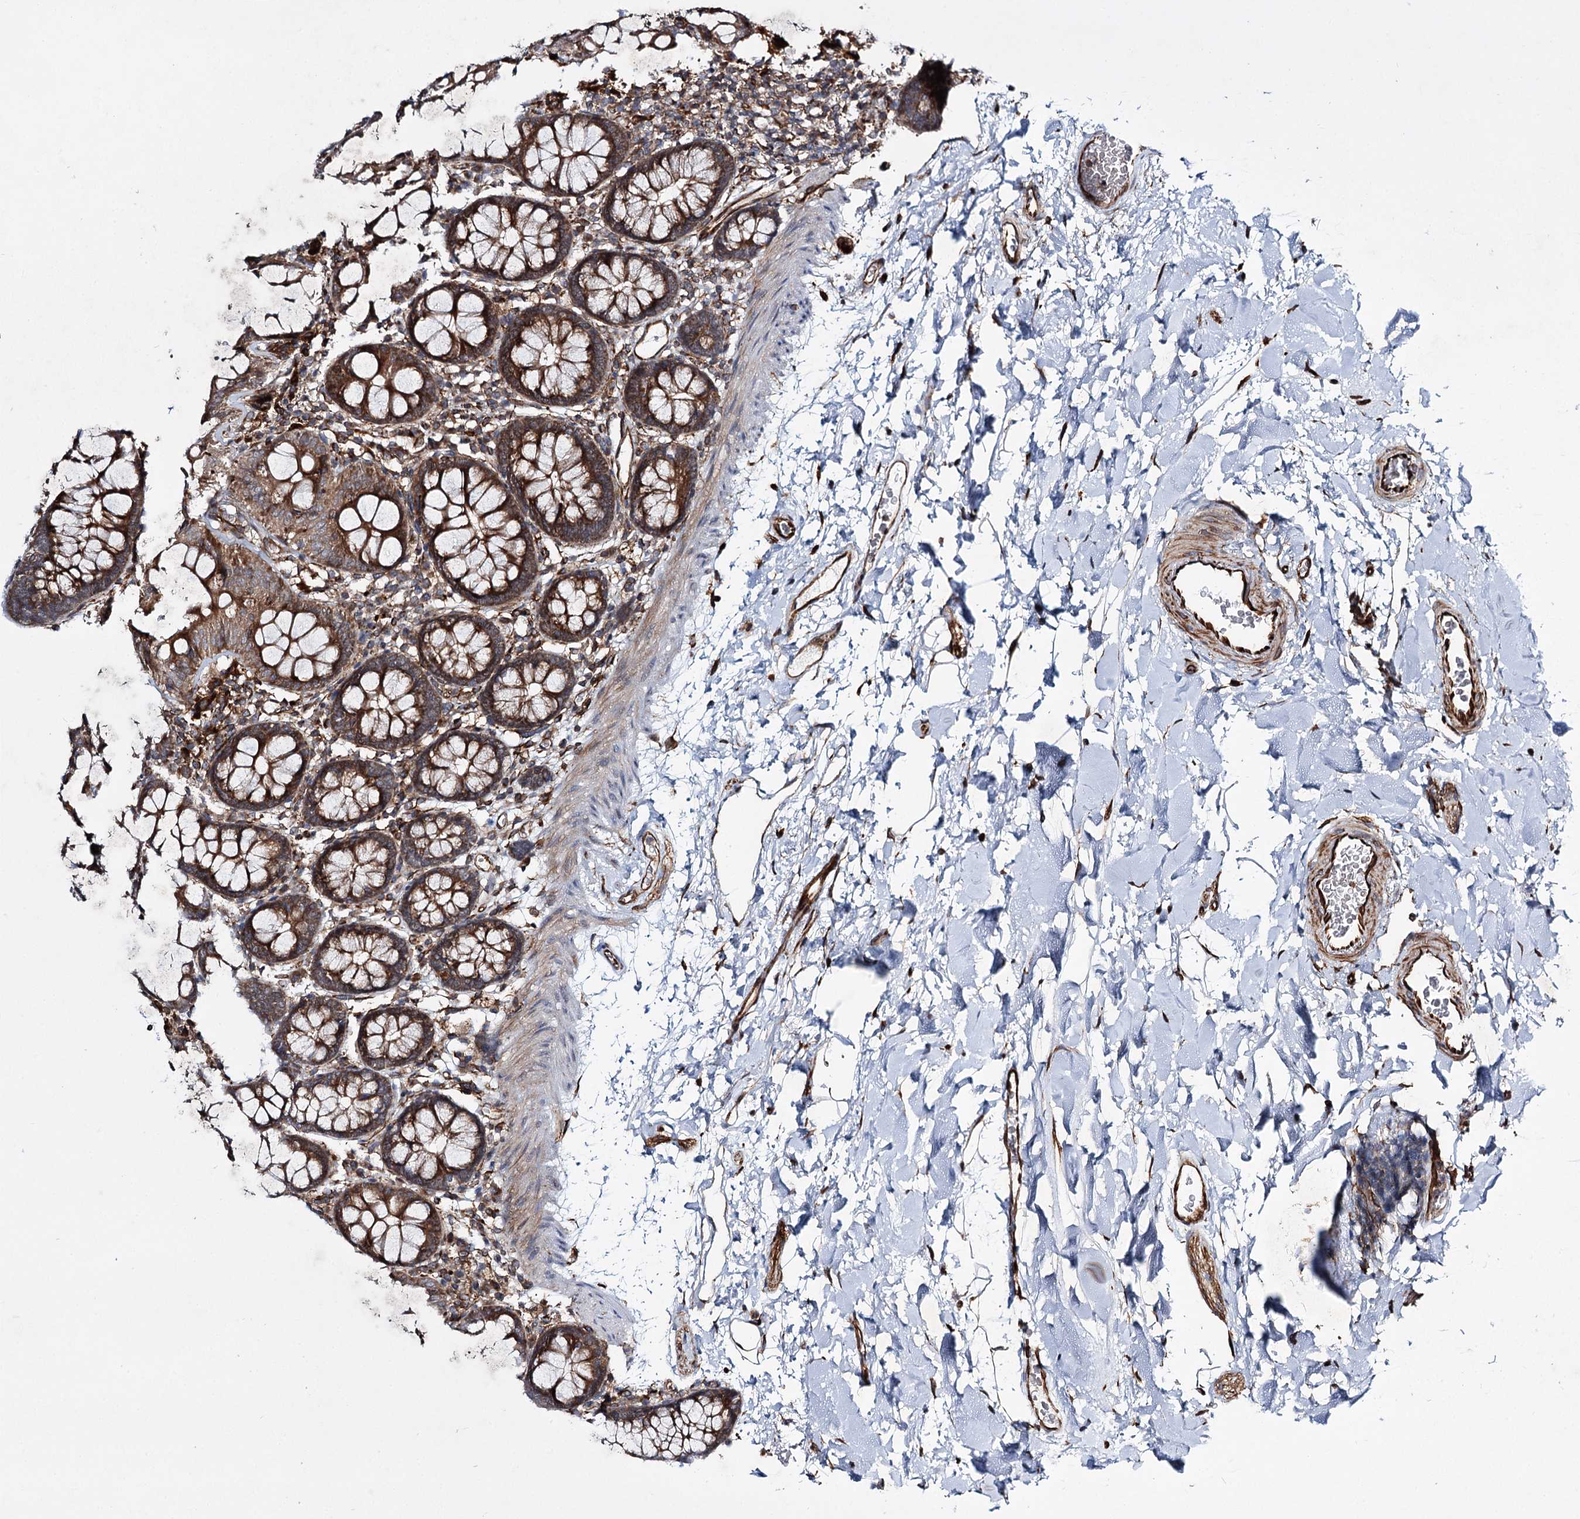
{"staining": {"intensity": "strong", "quantity": ">75%", "location": "cytoplasmic/membranous"}, "tissue": "colon", "cell_type": "Endothelial cells", "image_type": "normal", "snomed": [{"axis": "morphology", "description": "Normal tissue, NOS"}, {"axis": "topography", "description": "Colon"}], "caption": "Colon stained for a protein exhibits strong cytoplasmic/membranous positivity in endothelial cells.", "gene": "DPEP2", "patient": {"sex": "male", "age": 75}}